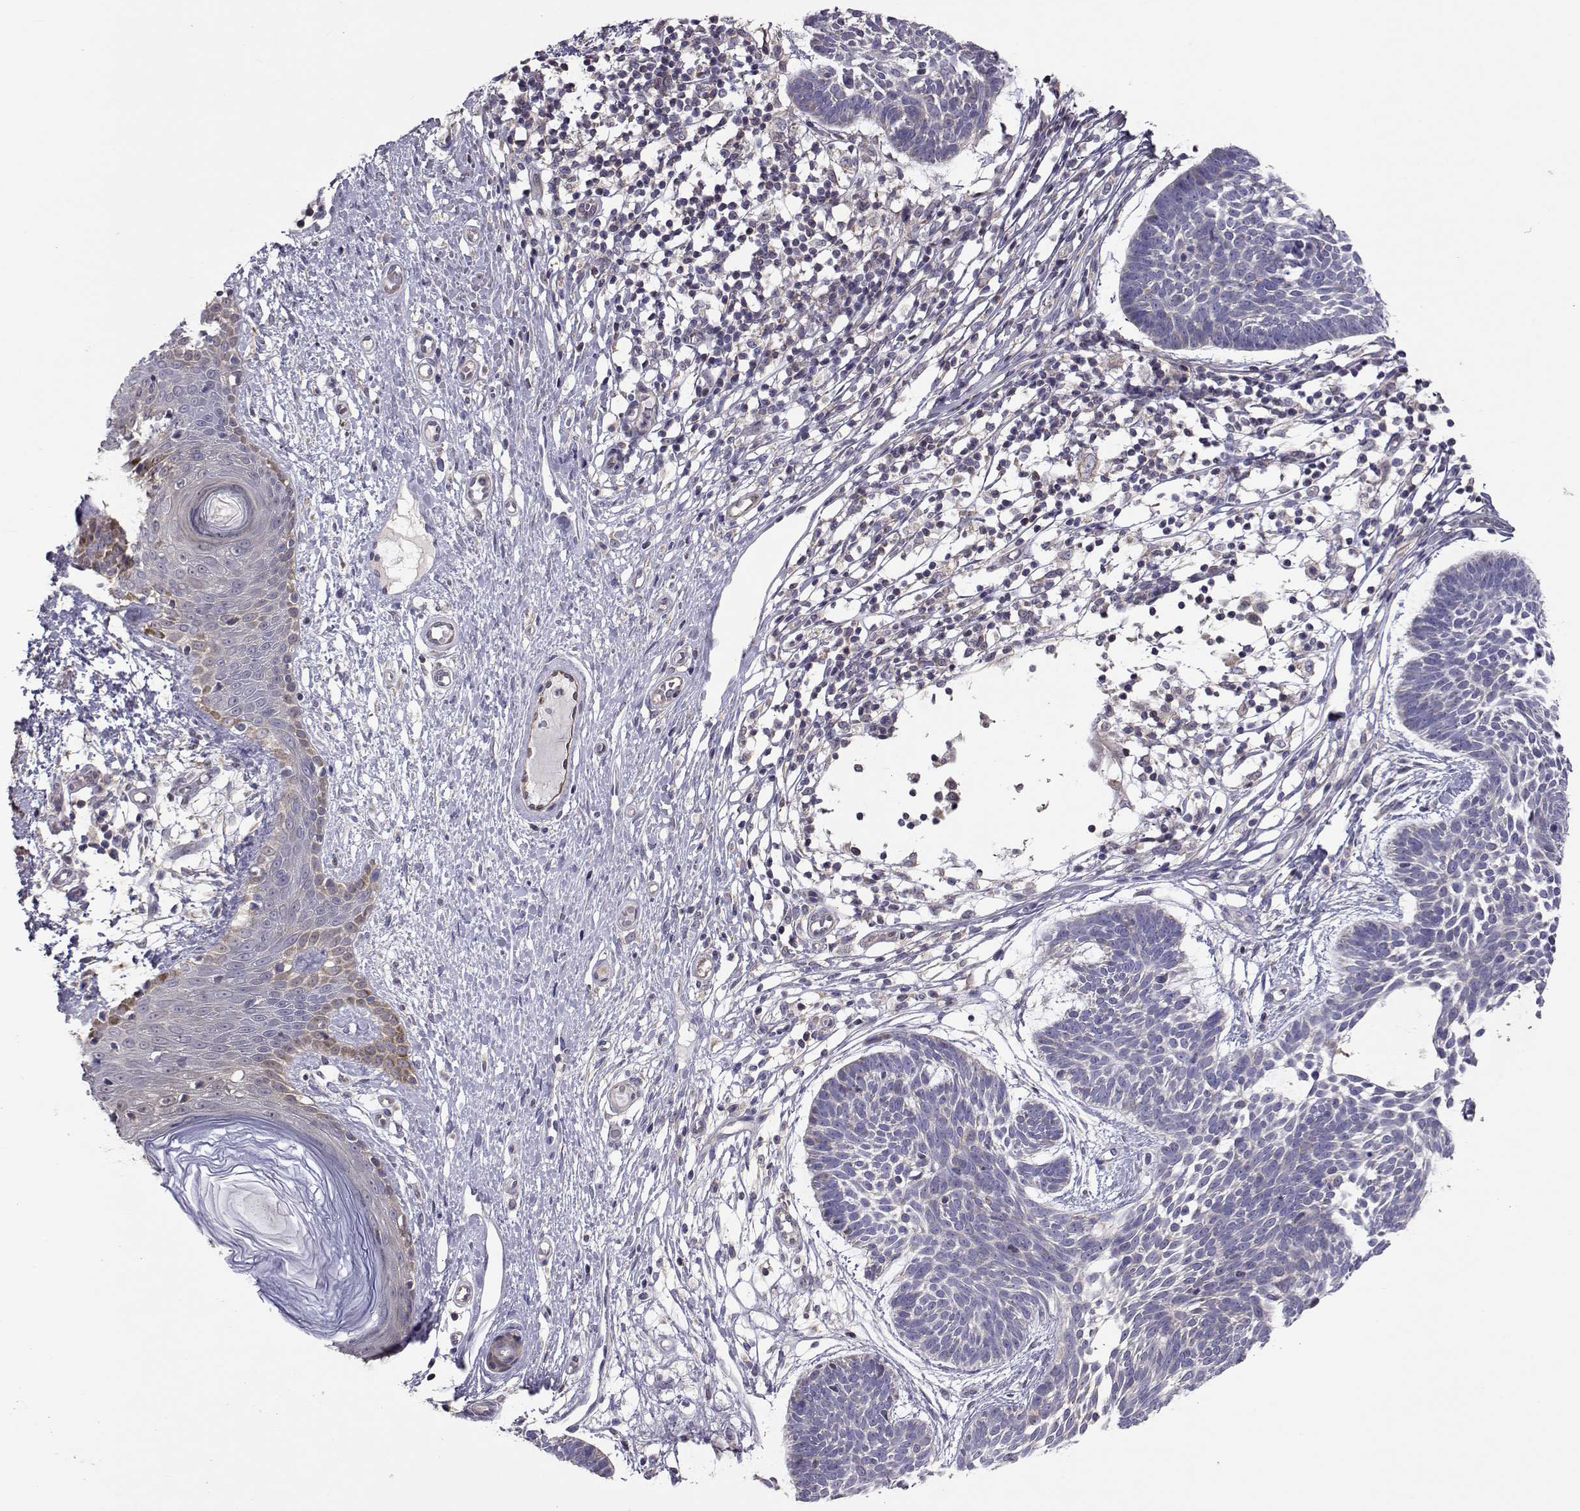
{"staining": {"intensity": "negative", "quantity": "none", "location": "none"}, "tissue": "skin cancer", "cell_type": "Tumor cells", "image_type": "cancer", "snomed": [{"axis": "morphology", "description": "Basal cell carcinoma"}, {"axis": "topography", "description": "Skin"}], "caption": "Immunohistochemistry photomicrograph of human skin cancer stained for a protein (brown), which reveals no positivity in tumor cells. (IHC, brightfield microscopy, high magnification).", "gene": "NCAM2", "patient": {"sex": "male", "age": 85}}